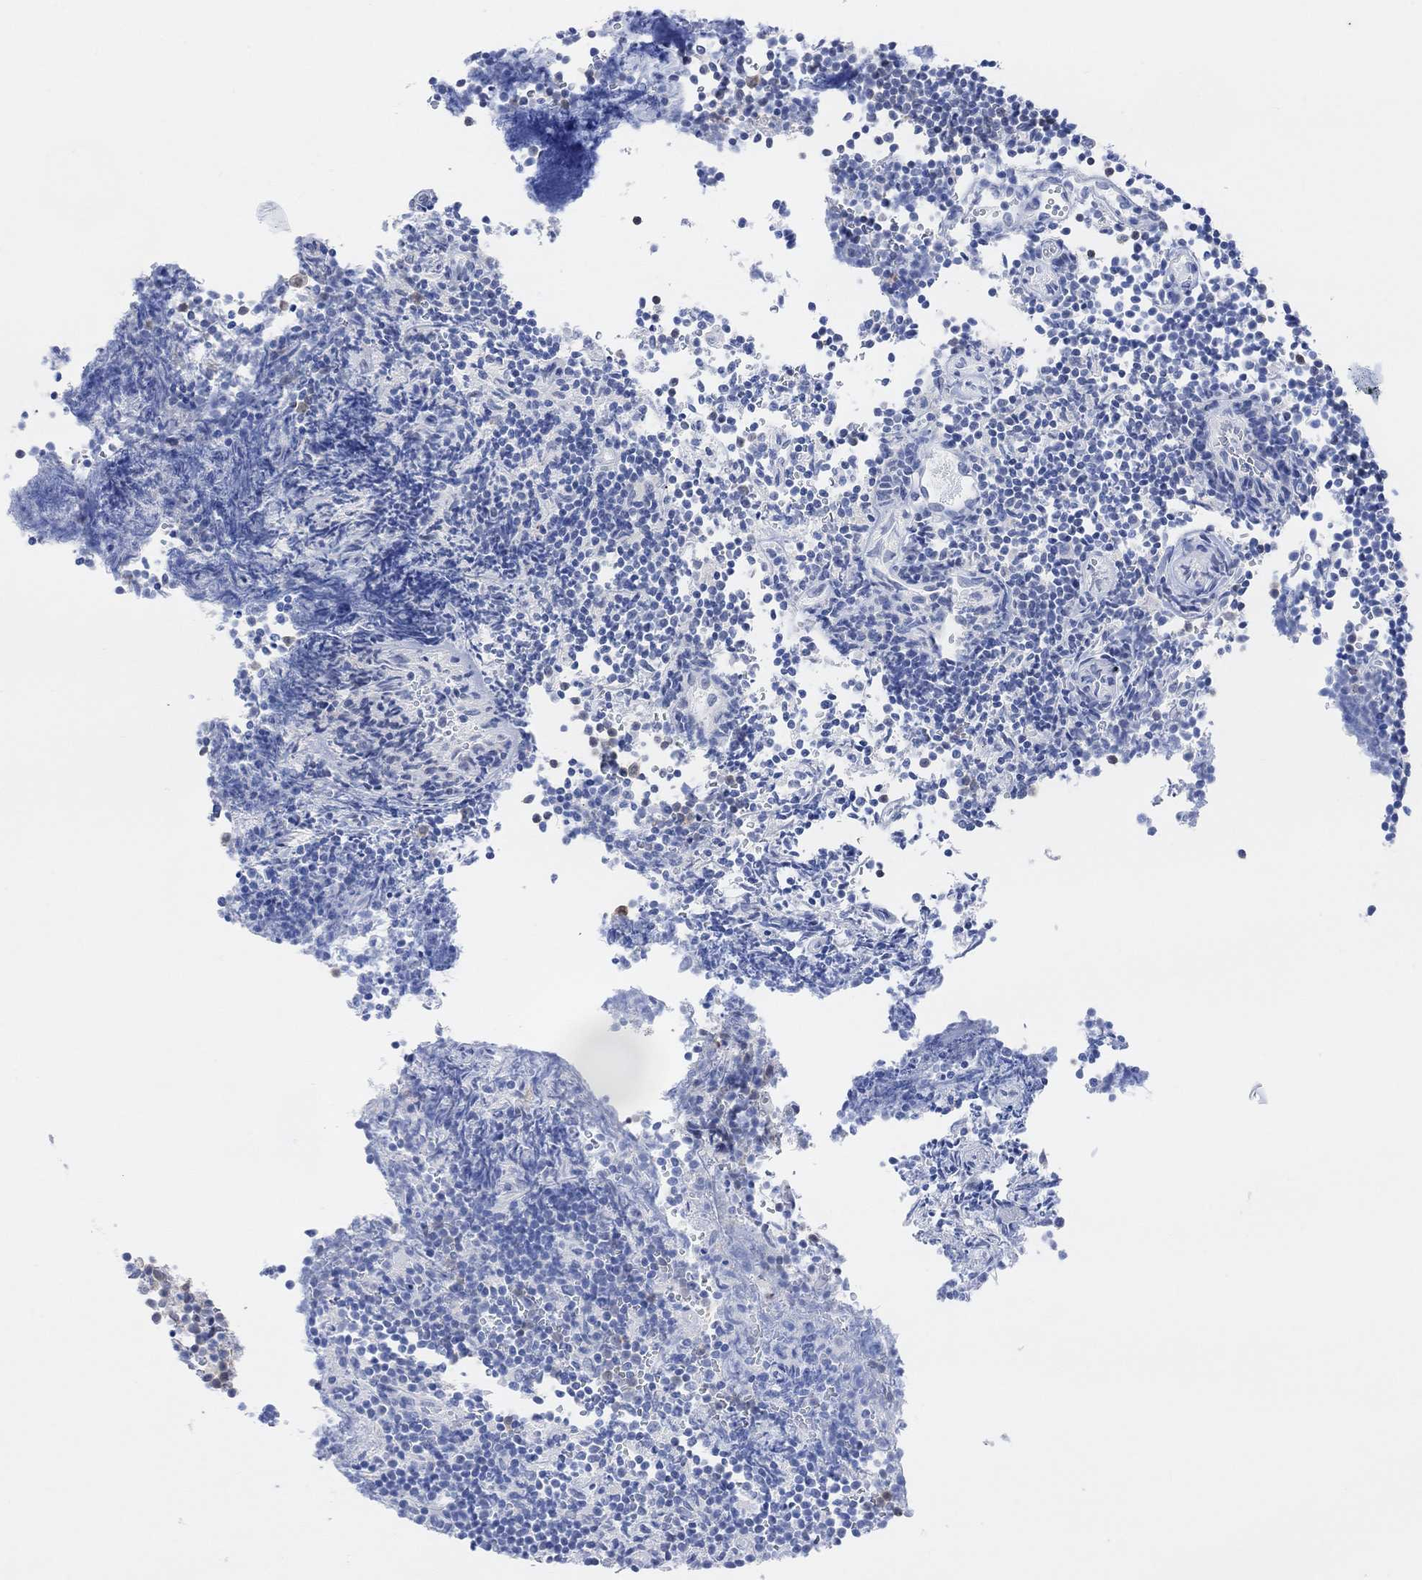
{"staining": {"intensity": "negative", "quantity": "none", "location": "none"}, "tissue": "lymphoma", "cell_type": "Tumor cells", "image_type": "cancer", "snomed": [{"axis": "morphology", "description": "Malignant lymphoma, non-Hodgkin's type, Low grade"}, {"axis": "topography", "description": "Brain"}], "caption": "An immunohistochemistry (IHC) micrograph of lymphoma is shown. There is no staining in tumor cells of lymphoma.", "gene": "MUC1", "patient": {"sex": "female", "age": 66}}